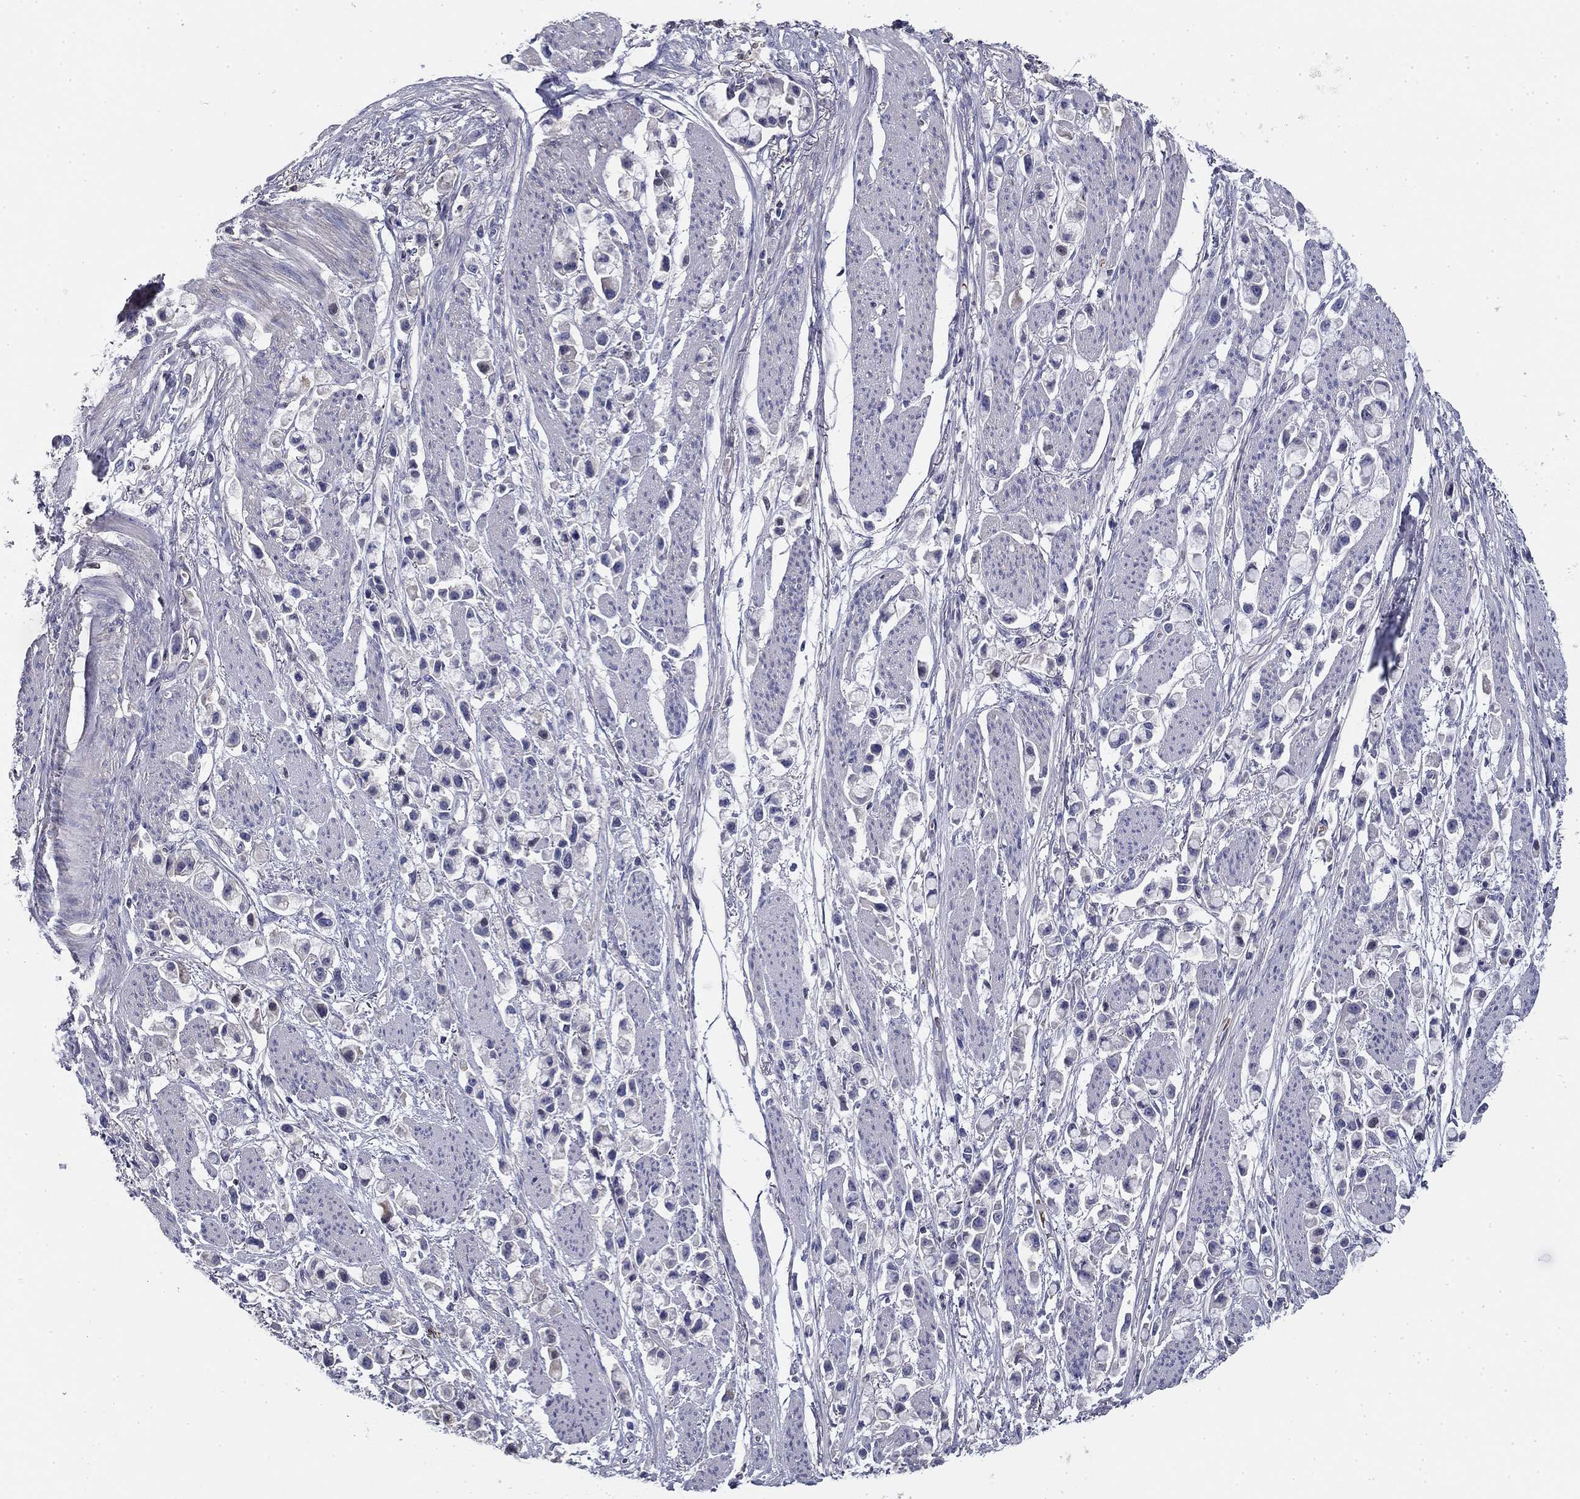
{"staining": {"intensity": "negative", "quantity": "none", "location": "none"}, "tissue": "stomach cancer", "cell_type": "Tumor cells", "image_type": "cancer", "snomed": [{"axis": "morphology", "description": "Adenocarcinoma, NOS"}, {"axis": "topography", "description": "Stomach"}], "caption": "Tumor cells show no significant protein expression in adenocarcinoma (stomach). Nuclei are stained in blue.", "gene": "CPLX4", "patient": {"sex": "female", "age": 81}}